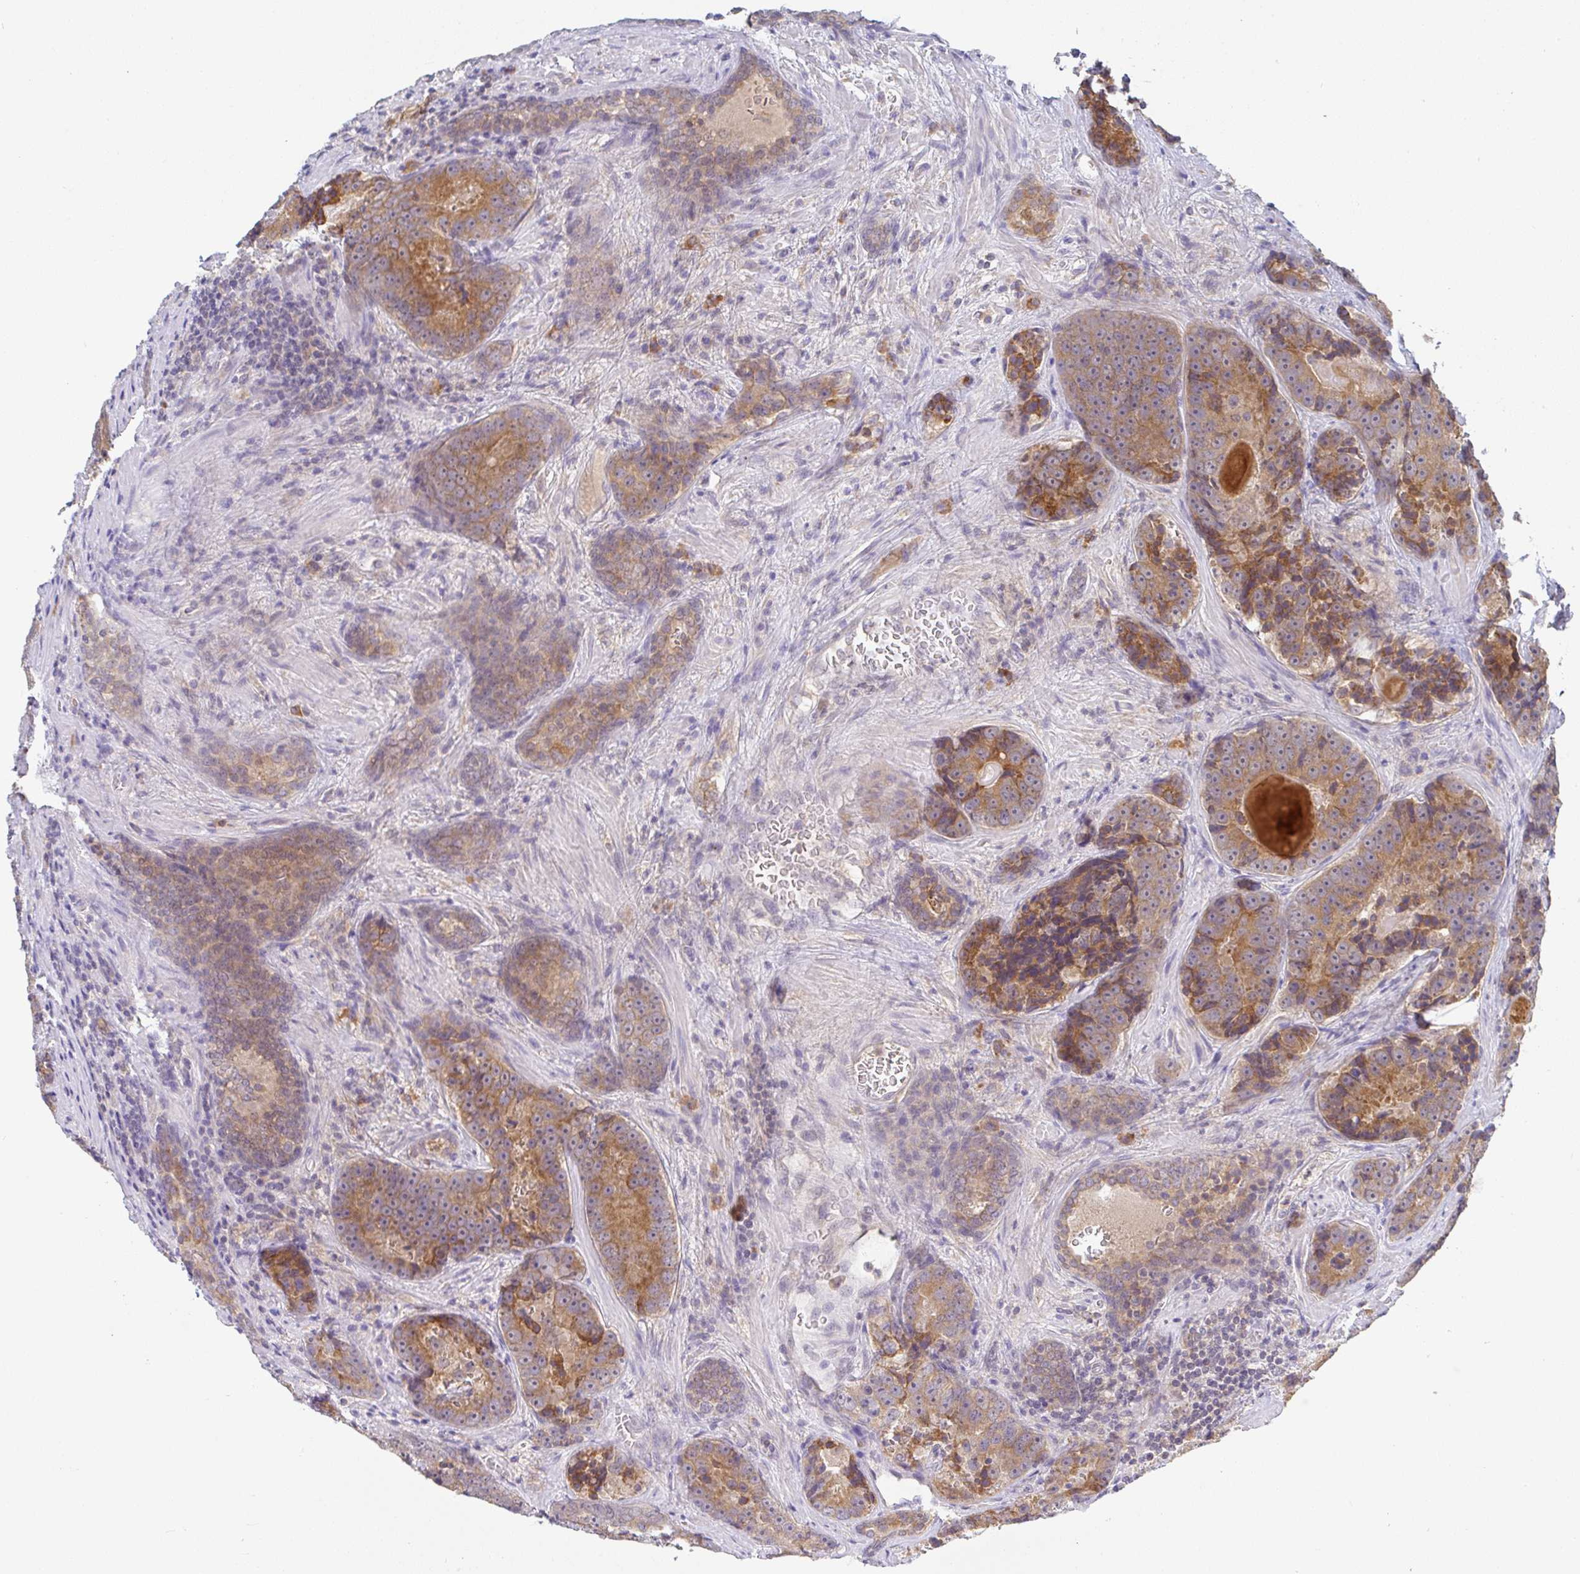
{"staining": {"intensity": "moderate", "quantity": ">75%", "location": "cytoplasmic/membranous"}, "tissue": "prostate cancer", "cell_type": "Tumor cells", "image_type": "cancer", "snomed": [{"axis": "morphology", "description": "Adenocarcinoma, Low grade"}, {"axis": "topography", "description": "Prostate"}], "caption": "DAB (3,3'-diaminobenzidine) immunohistochemical staining of prostate adenocarcinoma (low-grade) displays moderate cytoplasmic/membranous protein positivity in approximately >75% of tumor cells.", "gene": "DERL2", "patient": {"sex": "male", "age": 62}}